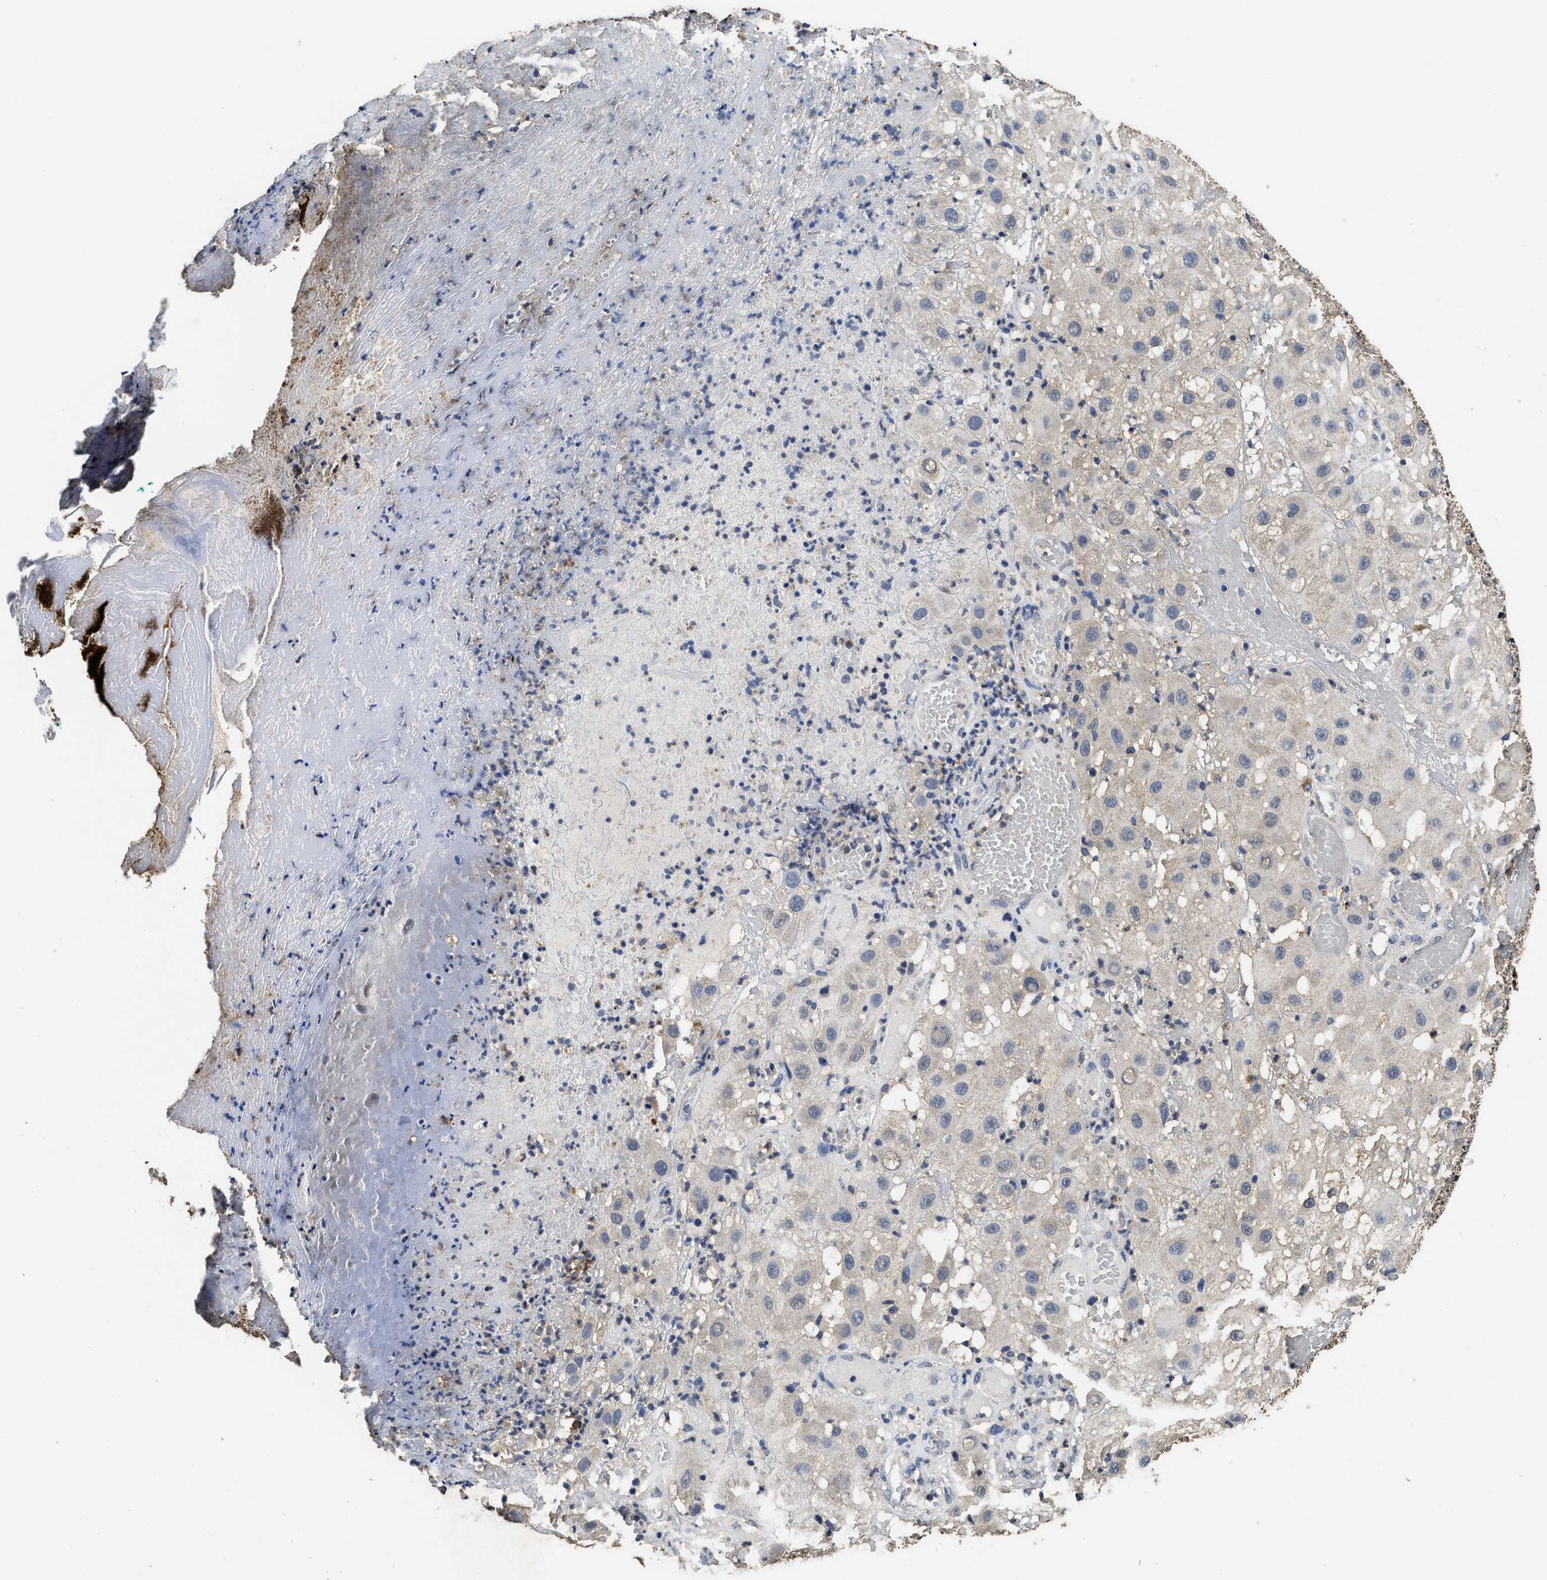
{"staining": {"intensity": "weak", "quantity": "25%-75%", "location": "cytoplasmic/membranous"}, "tissue": "melanoma", "cell_type": "Tumor cells", "image_type": "cancer", "snomed": [{"axis": "morphology", "description": "Malignant melanoma, NOS"}, {"axis": "topography", "description": "Skin"}], "caption": "A high-resolution image shows immunohistochemistry (IHC) staining of melanoma, which shows weak cytoplasmic/membranous staining in about 25%-75% of tumor cells. The staining was performed using DAB (3,3'-diaminobenzidine), with brown indicating positive protein expression. Nuclei are stained blue with hematoxylin.", "gene": "CTNNA1", "patient": {"sex": "female", "age": 81}}